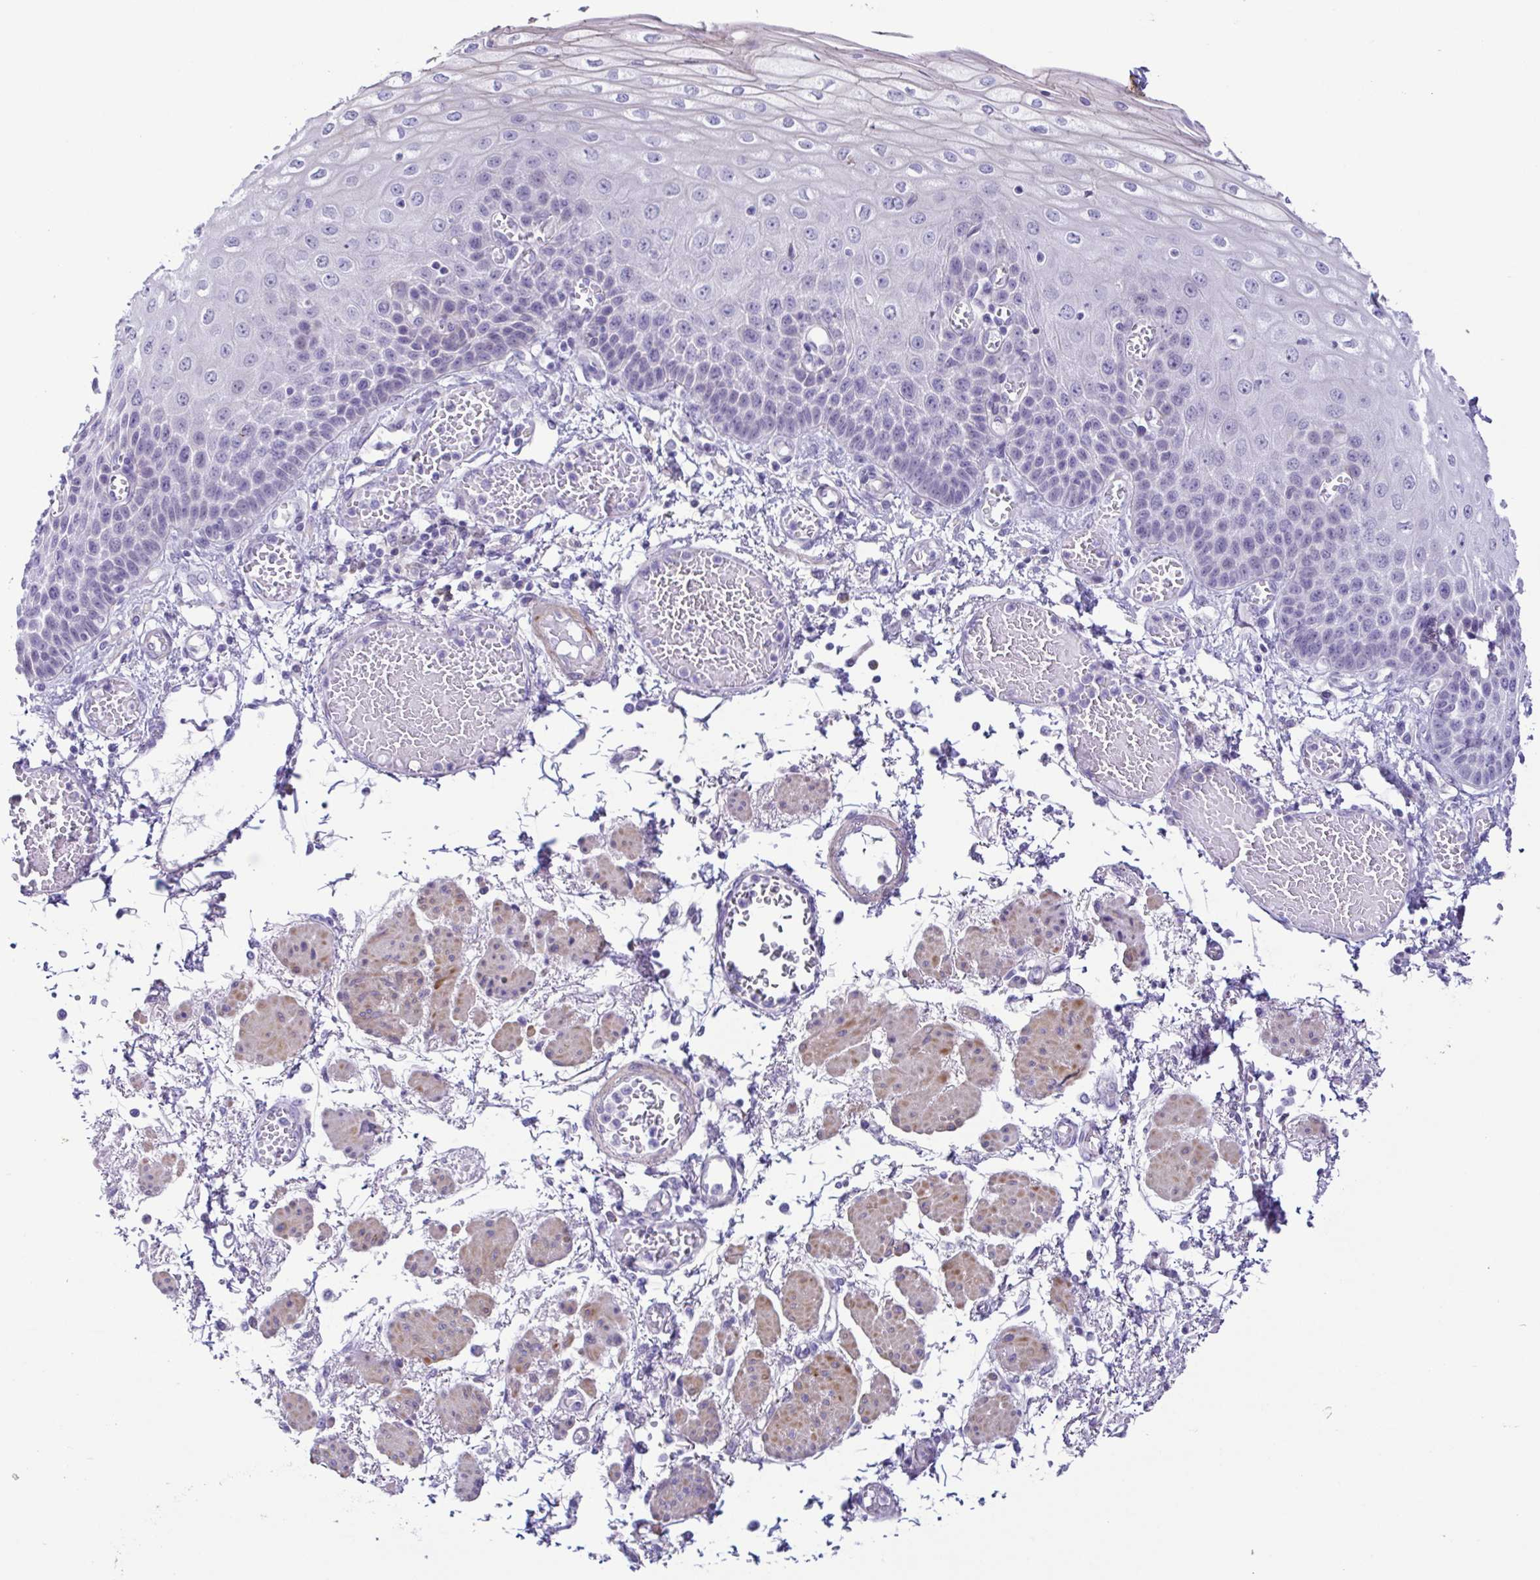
{"staining": {"intensity": "negative", "quantity": "none", "location": "none"}, "tissue": "esophagus", "cell_type": "Squamous epithelial cells", "image_type": "normal", "snomed": [{"axis": "morphology", "description": "Normal tissue, NOS"}, {"axis": "morphology", "description": "Adenocarcinoma, NOS"}, {"axis": "topography", "description": "Esophagus"}], "caption": "Immunohistochemical staining of normal esophagus exhibits no significant staining in squamous epithelial cells. (Immunohistochemistry, brightfield microscopy, high magnification).", "gene": "TERT", "patient": {"sex": "male", "age": 81}}